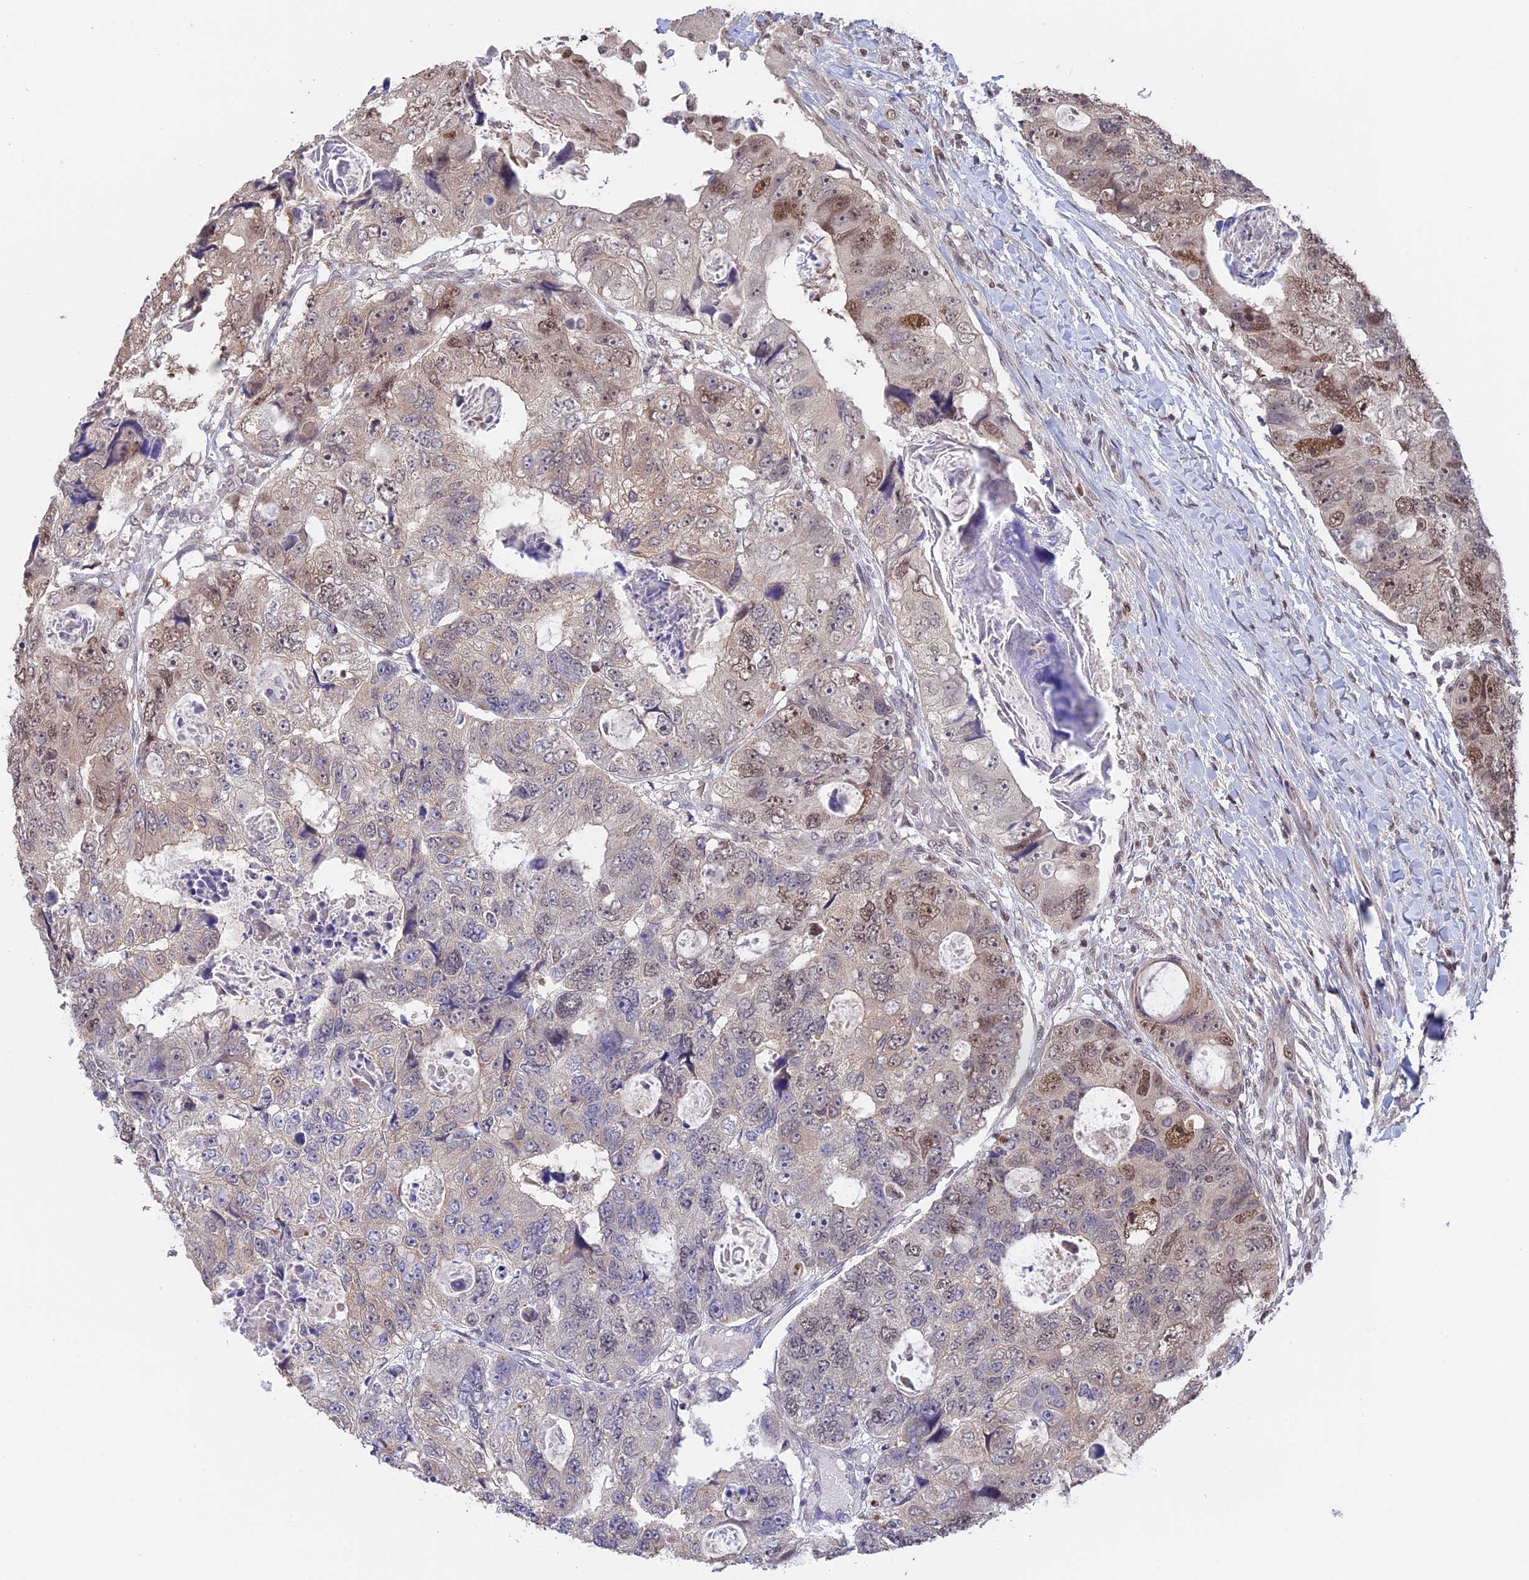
{"staining": {"intensity": "moderate", "quantity": "<25%", "location": "nuclear"}, "tissue": "colorectal cancer", "cell_type": "Tumor cells", "image_type": "cancer", "snomed": [{"axis": "morphology", "description": "Adenocarcinoma, NOS"}, {"axis": "topography", "description": "Rectum"}], "caption": "Protein staining demonstrates moderate nuclear positivity in approximately <25% of tumor cells in colorectal cancer.", "gene": "RFC5", "patient": {"sex": "male", "age": 59}}